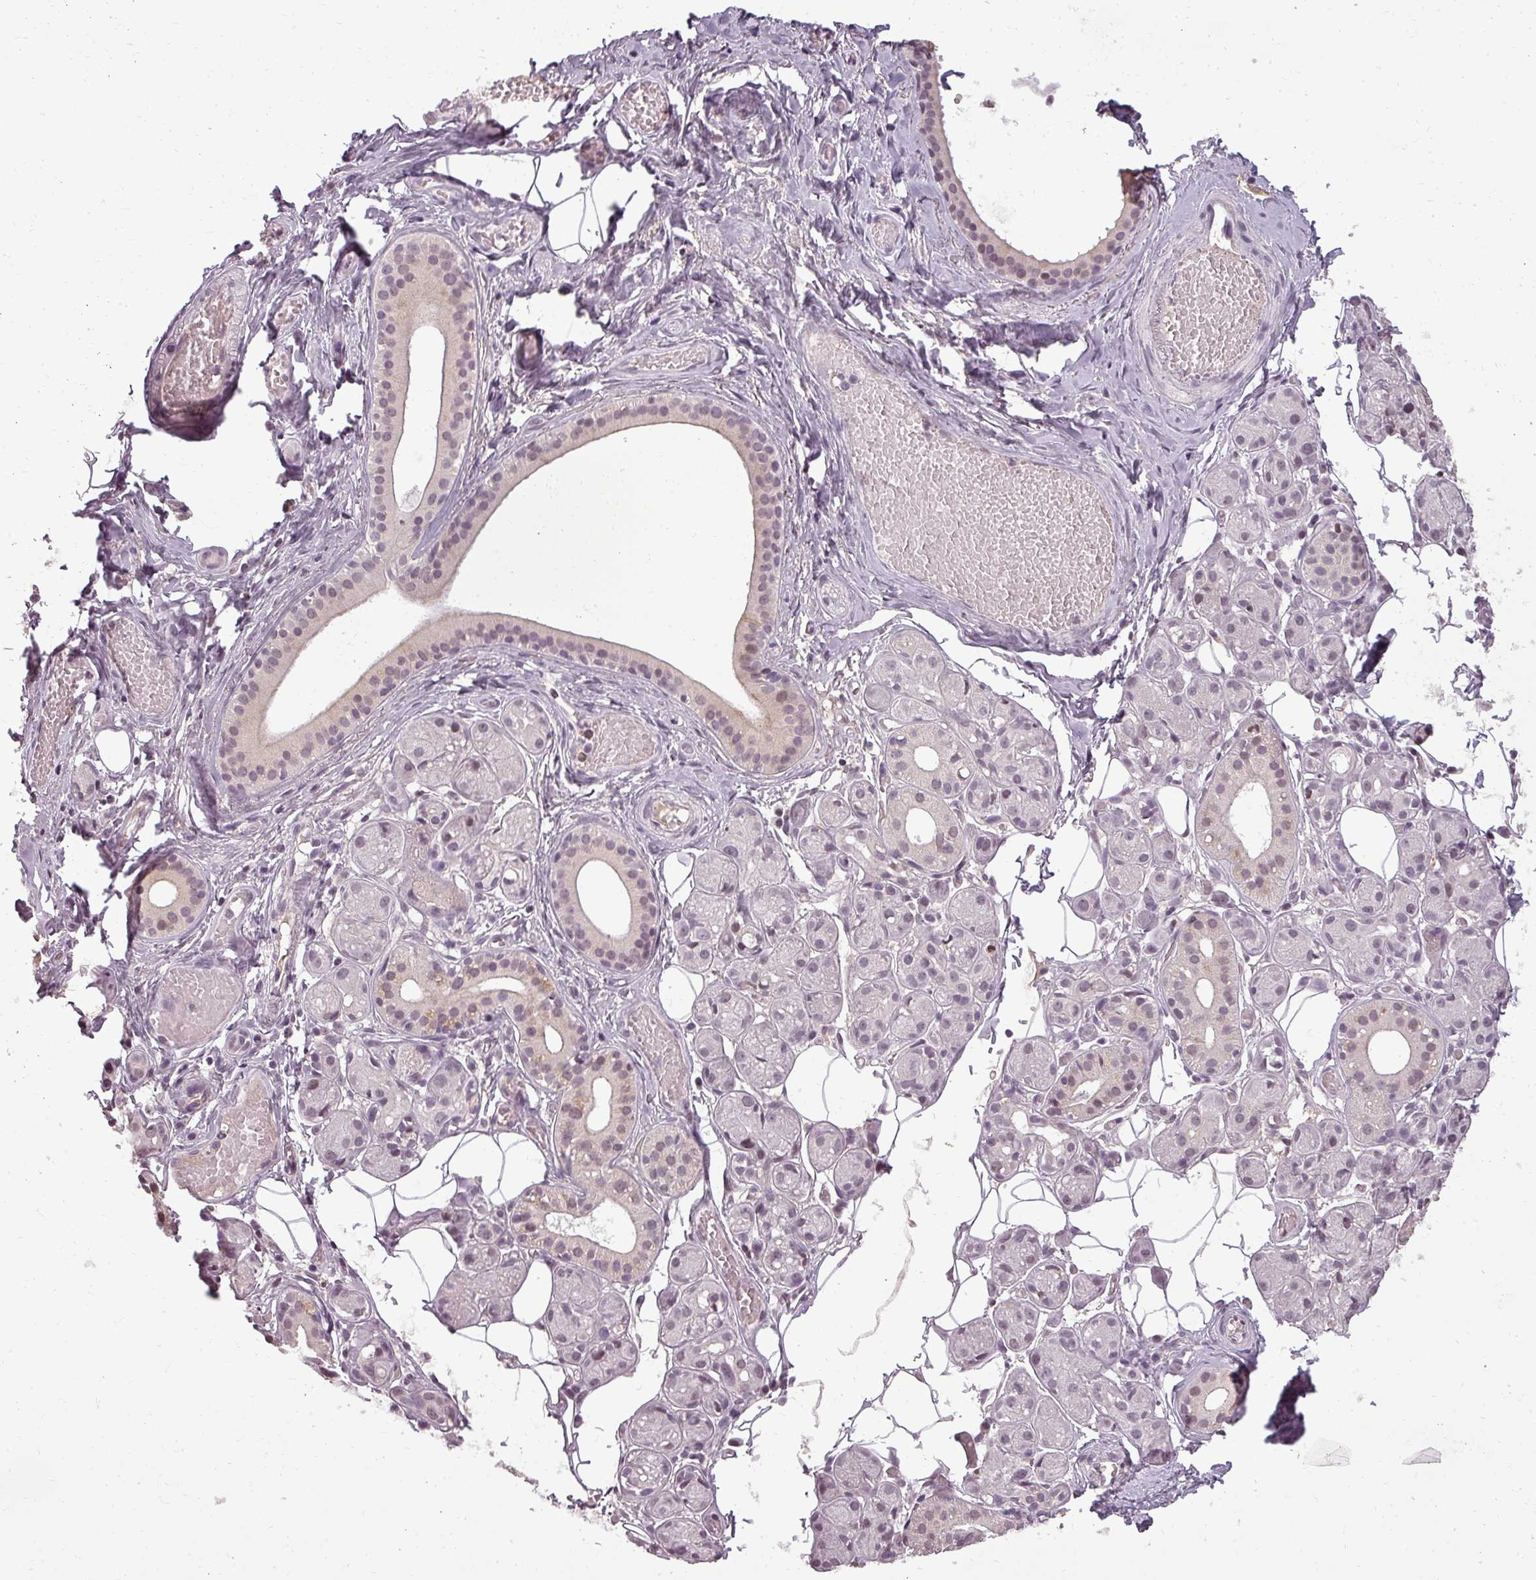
{"staining": {"intensity": "moderate", "quantity": "25%-75%", "location": "nuclear"}, "tissue": "salivary gland", "cell_type": "Glandular cells", "image_type": "normal", "snomed": [{"axis": "morphology", "description": "Normal tissue, NOS"}, {"axis": "topography", "description": "Salivary gland"}], "caption": "Immunohistochemistry (IHC) micrograph of unremarkable salivary gland: human salivary gland stained using immunohistochemistry displays medium levels of moderate protein expression localized specifically in the nuclear of glandular cells, appearing as a nuclear brown color.", "gene": "BCAS3", "patient": {"sex": "male", "age": 82}}